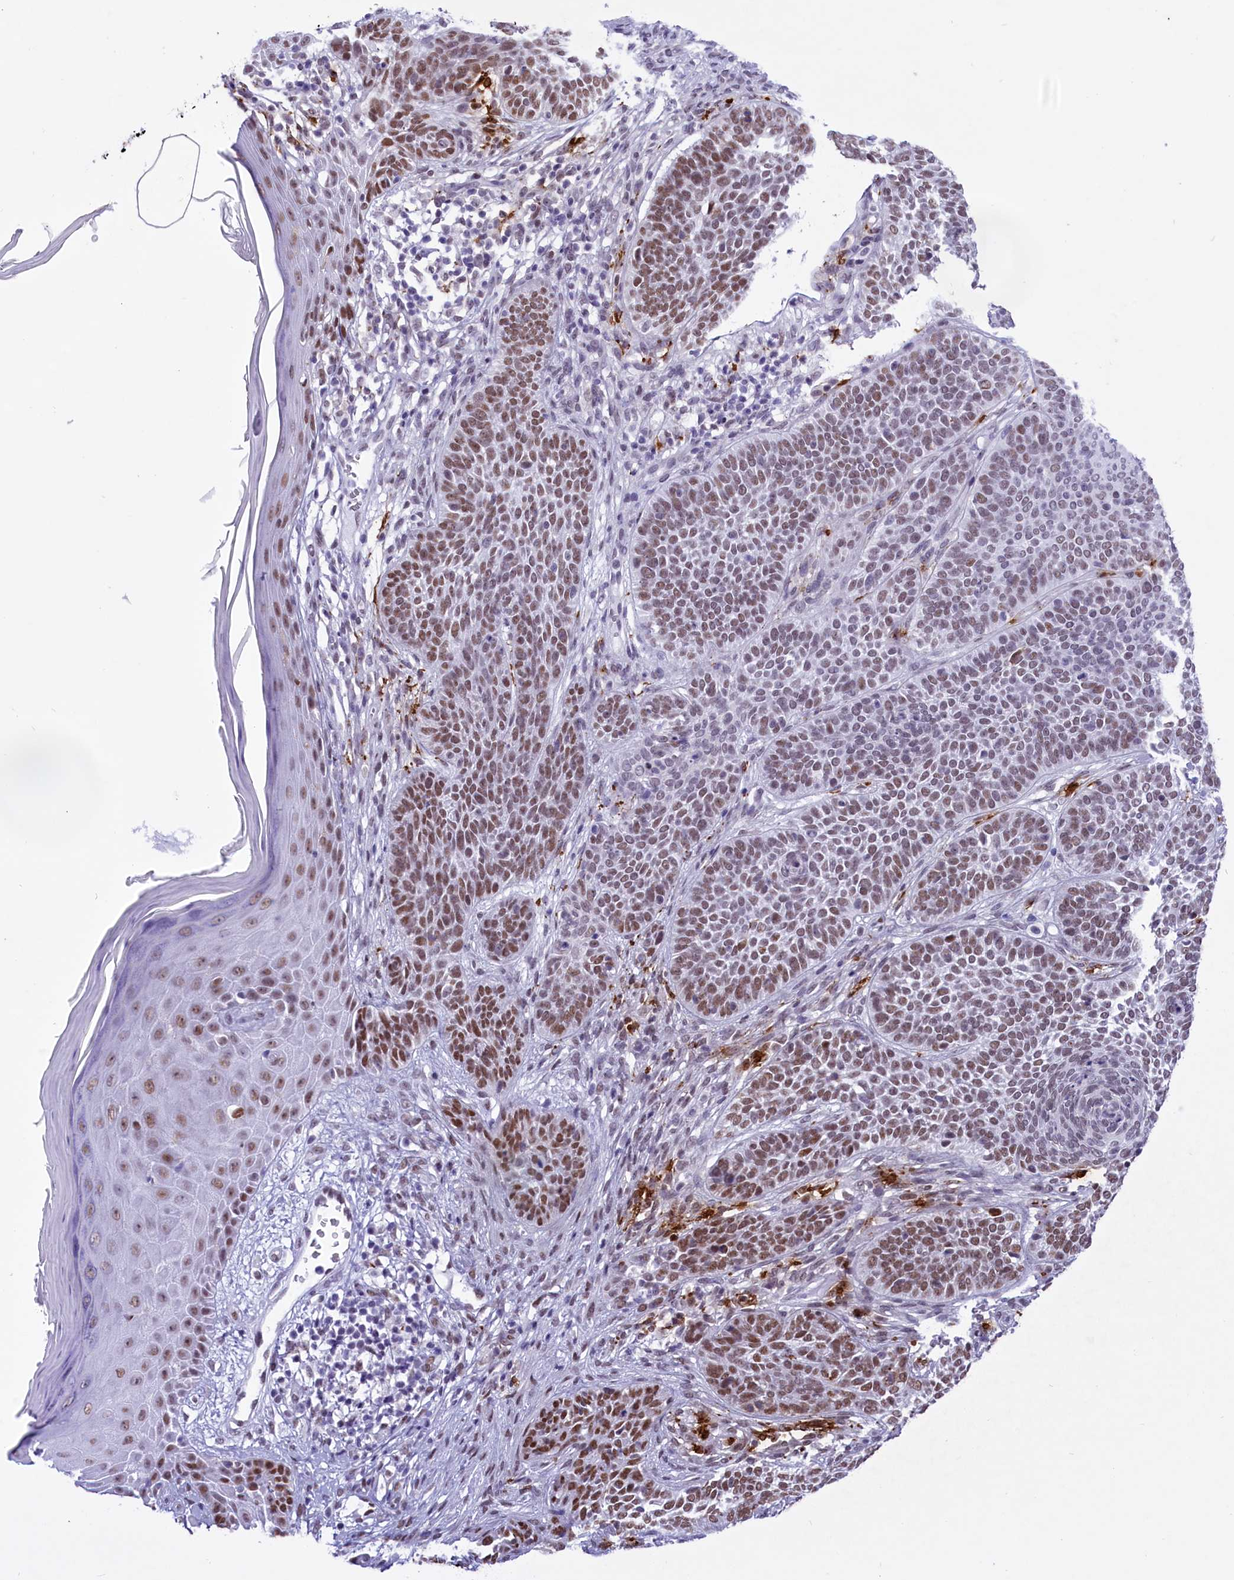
{"staining": {"intensity": "moderate", "quantity": ">75%", "location": "nuclear"}, "tissue": "skin cancer", "cell_type": "Tumor cells", "image_type": "cancer", "snomed": [{"axis": "morphology", "description": "Basal cell carcinoma"}, {"axis": "topography", "description": "Skin"}], "caption": "The histopathology image demonstrates immunohistochemical staining of skin cancer. There is moderate nuclear positivity is seen in approximately >75% of tumor cells.", "gene": "RPS6KB1", "patient": {"sex": "male", "age": 85}}